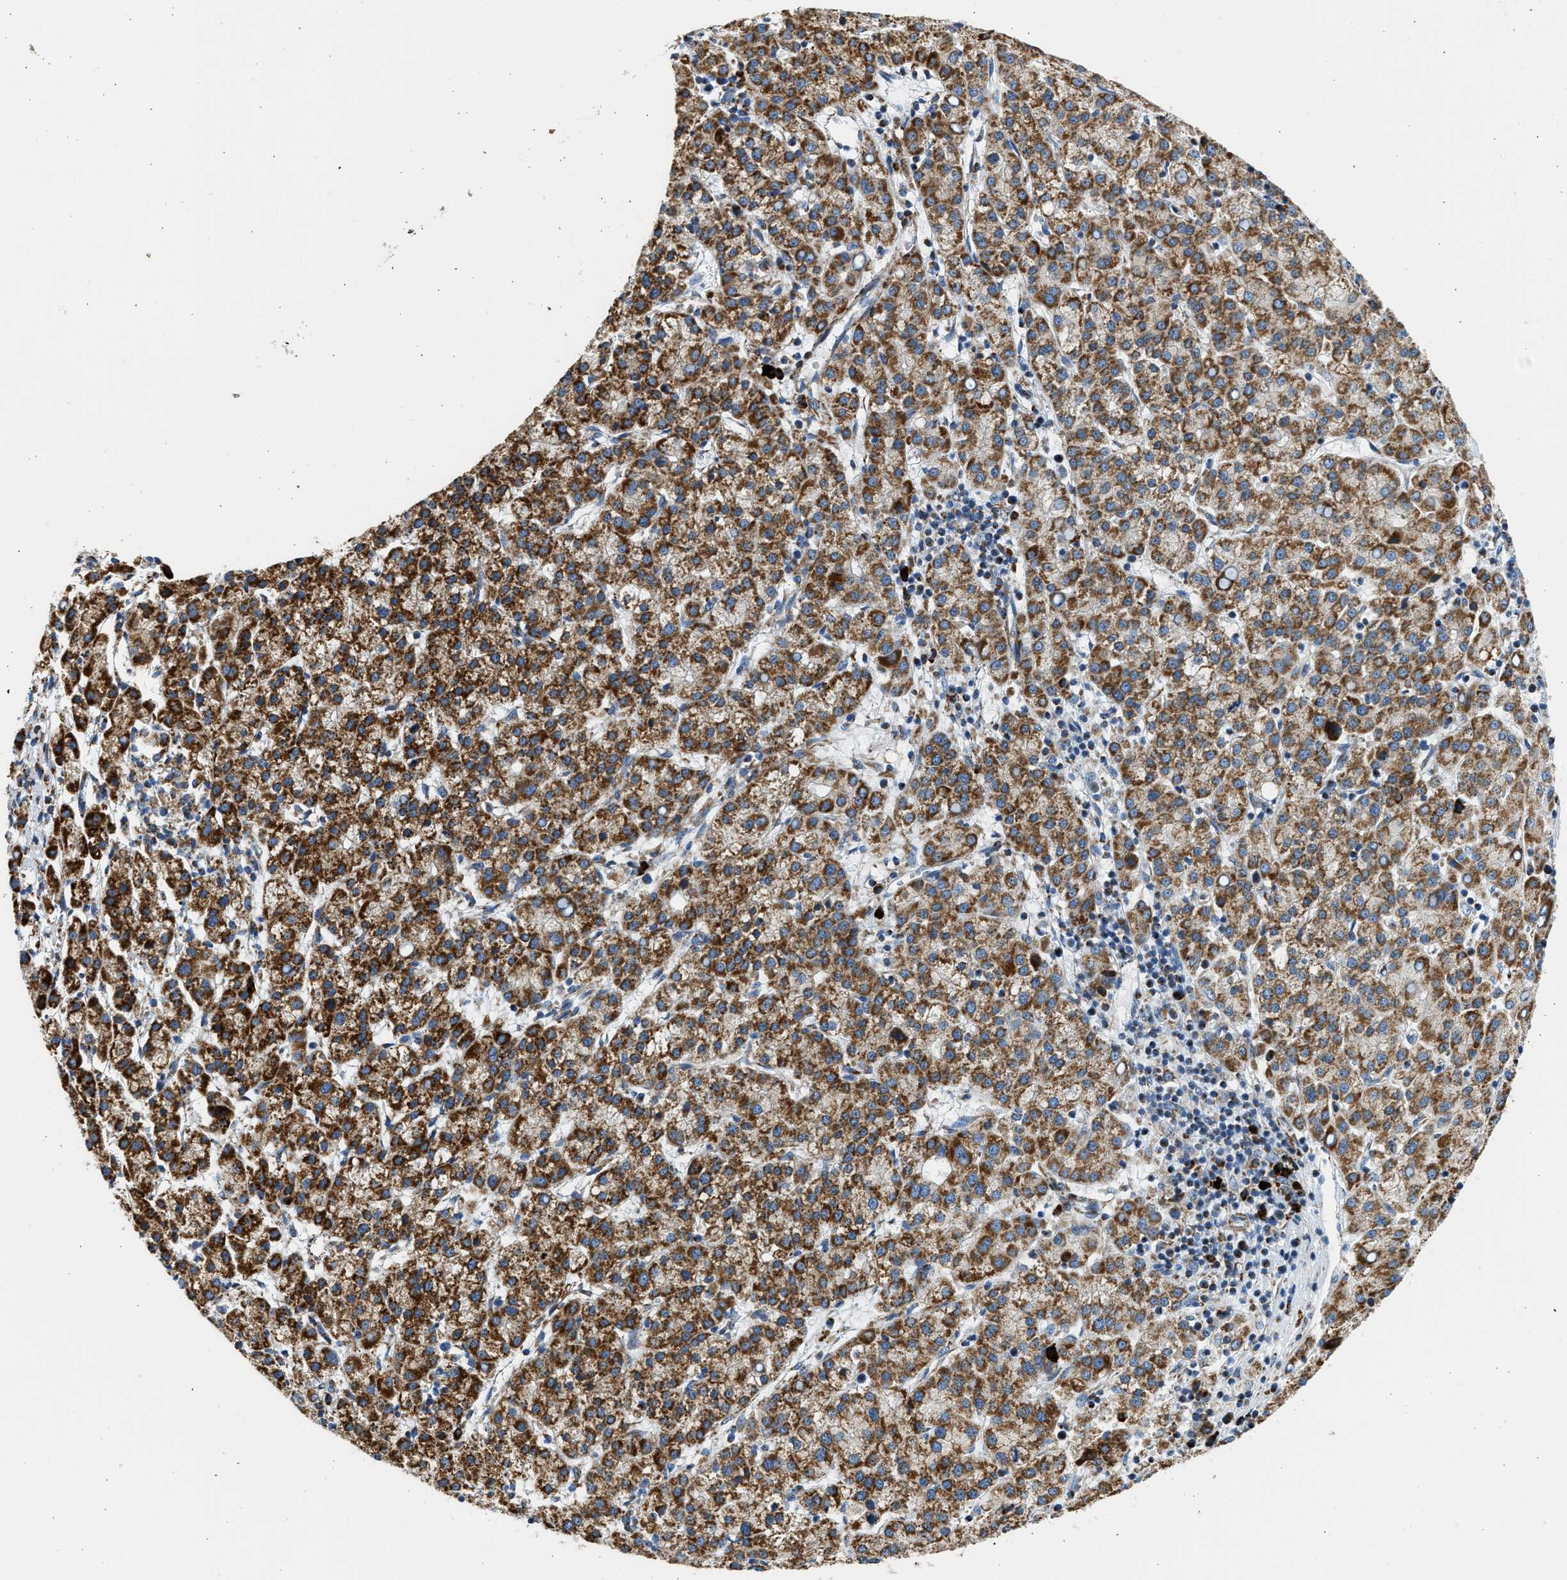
{"staining": {"intensity": "strong", "quantity": ">75%", "location": "cytoplasmic/membranous"}, "tissue": "liver cancer", "cell_type": "Tumor cells", "image_type": "cancer", "snomed": [{"axis": "morphology", "description": "Carcinoma, Hepatocellular, NOS"}, {"axis": "topography", "description": "Liver"}], "caption": "High-magnification brightfield microscopy of hepatocellular carcinoma (liver) stained with DAB (3,3'-diaminobenzidine) (brown) and counterstained with hematoxylin (blue). tumor cells exhibit strong cytoplasmic/membranous expression is identified in approximately>75% of cells. (brown staining indicates protein expression, while blue staining denotes nuclei).", "gene": "KCNMB3", "patient": {"sex": "female", "age": 58}}